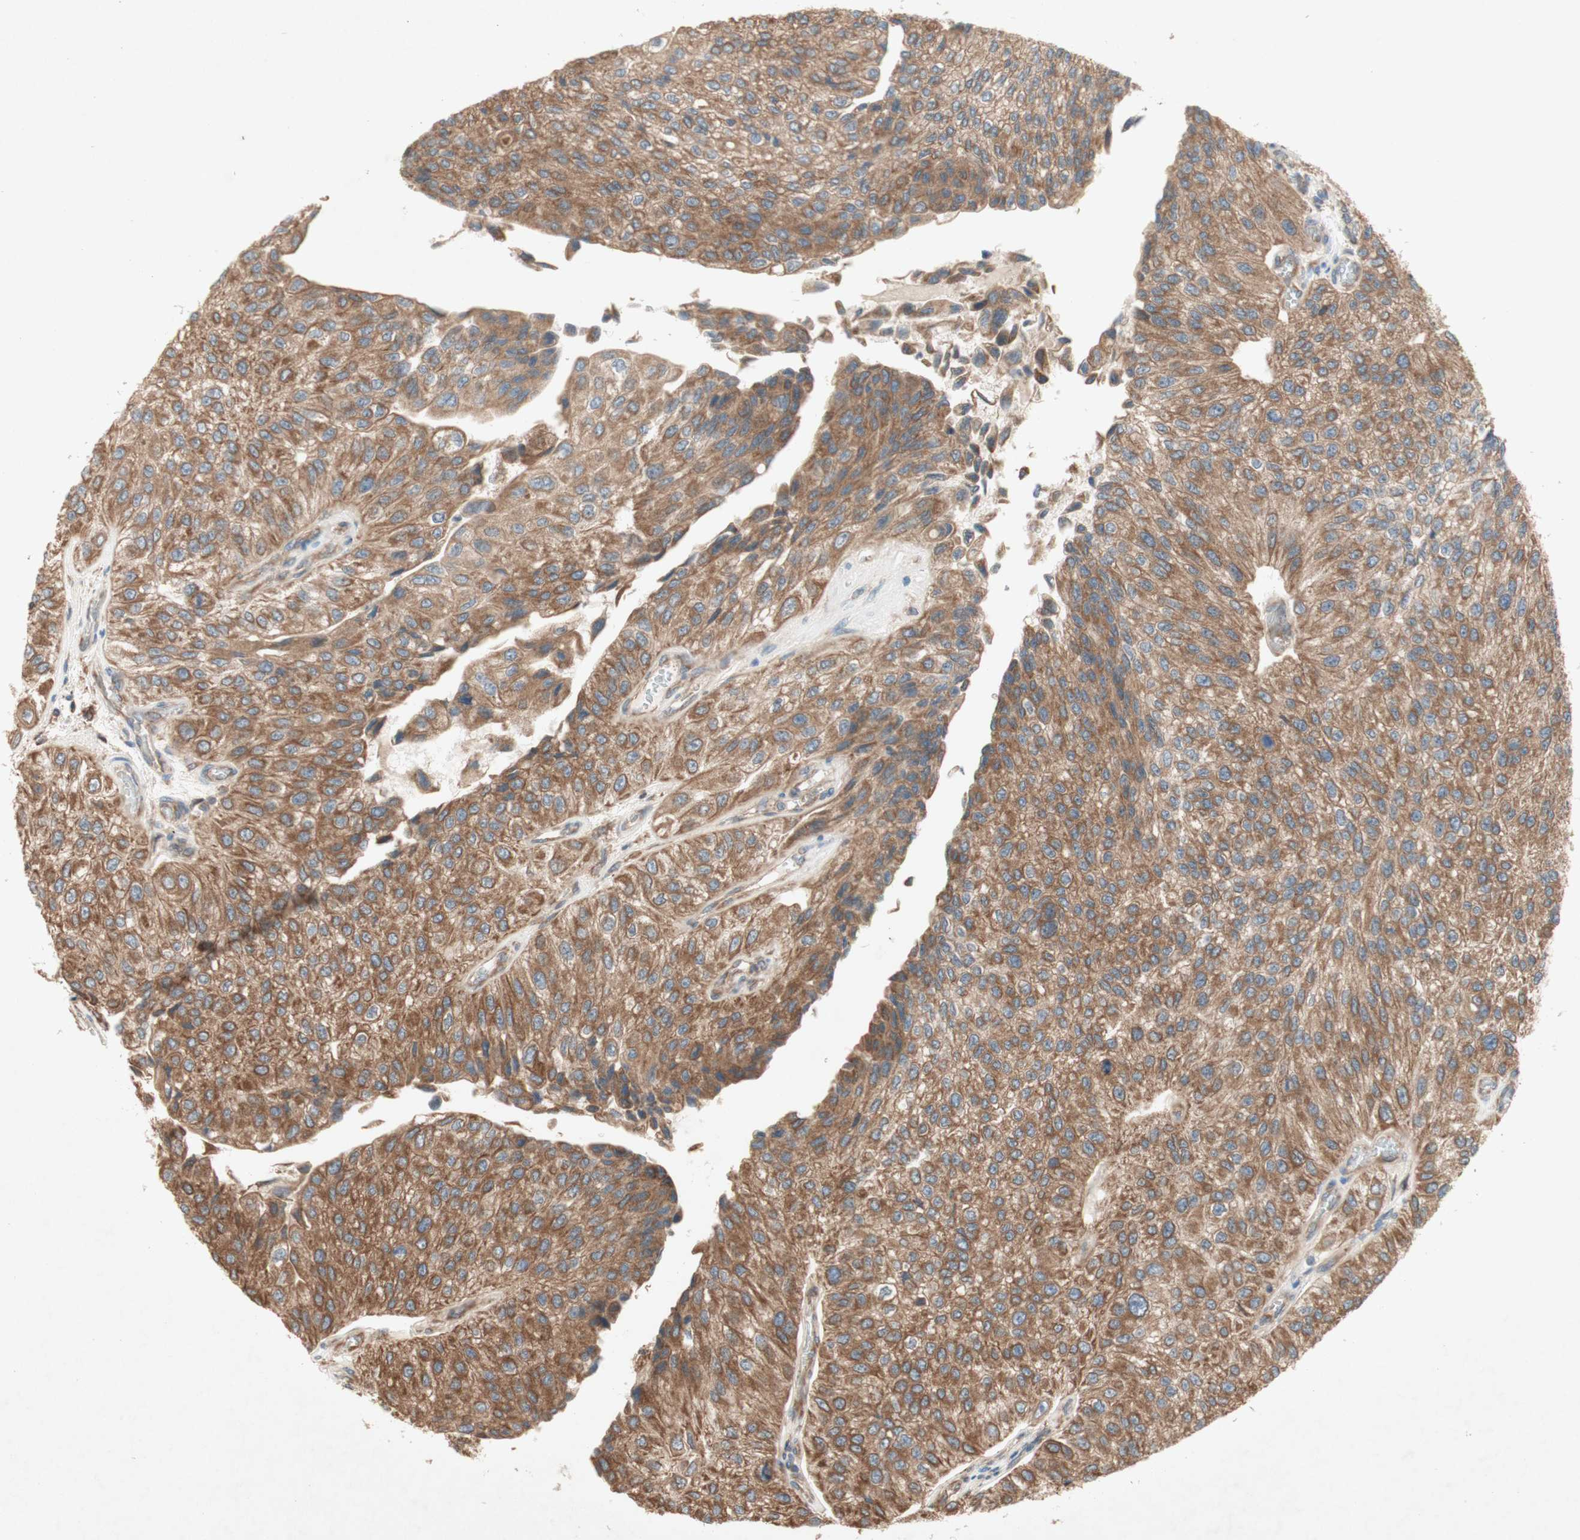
{"staining": {"intensity": "moderate", "quantity": ">75%", "location": "cytoplasmic/membranous"}, "tissue": "urothelial cancer", "cell_type": "Tumor cells", "image_type": "cancer", "snomed": [{"axis": "morphology", "description": "Urothelial carcinoma, High grade"}, {"axis": "topography", "description": "Kidney"}, {"axis": "topography", "description": "Urinary bladder"}], "caption": "Urothelial carcinoma (high-grade) stained for a protein (brown) displays moderate cytoplasmic/membranous positive positivity in about >75% of tumor cells.", "gene": "SOCS2", "patient": {"sex": "male", "age": 77}}